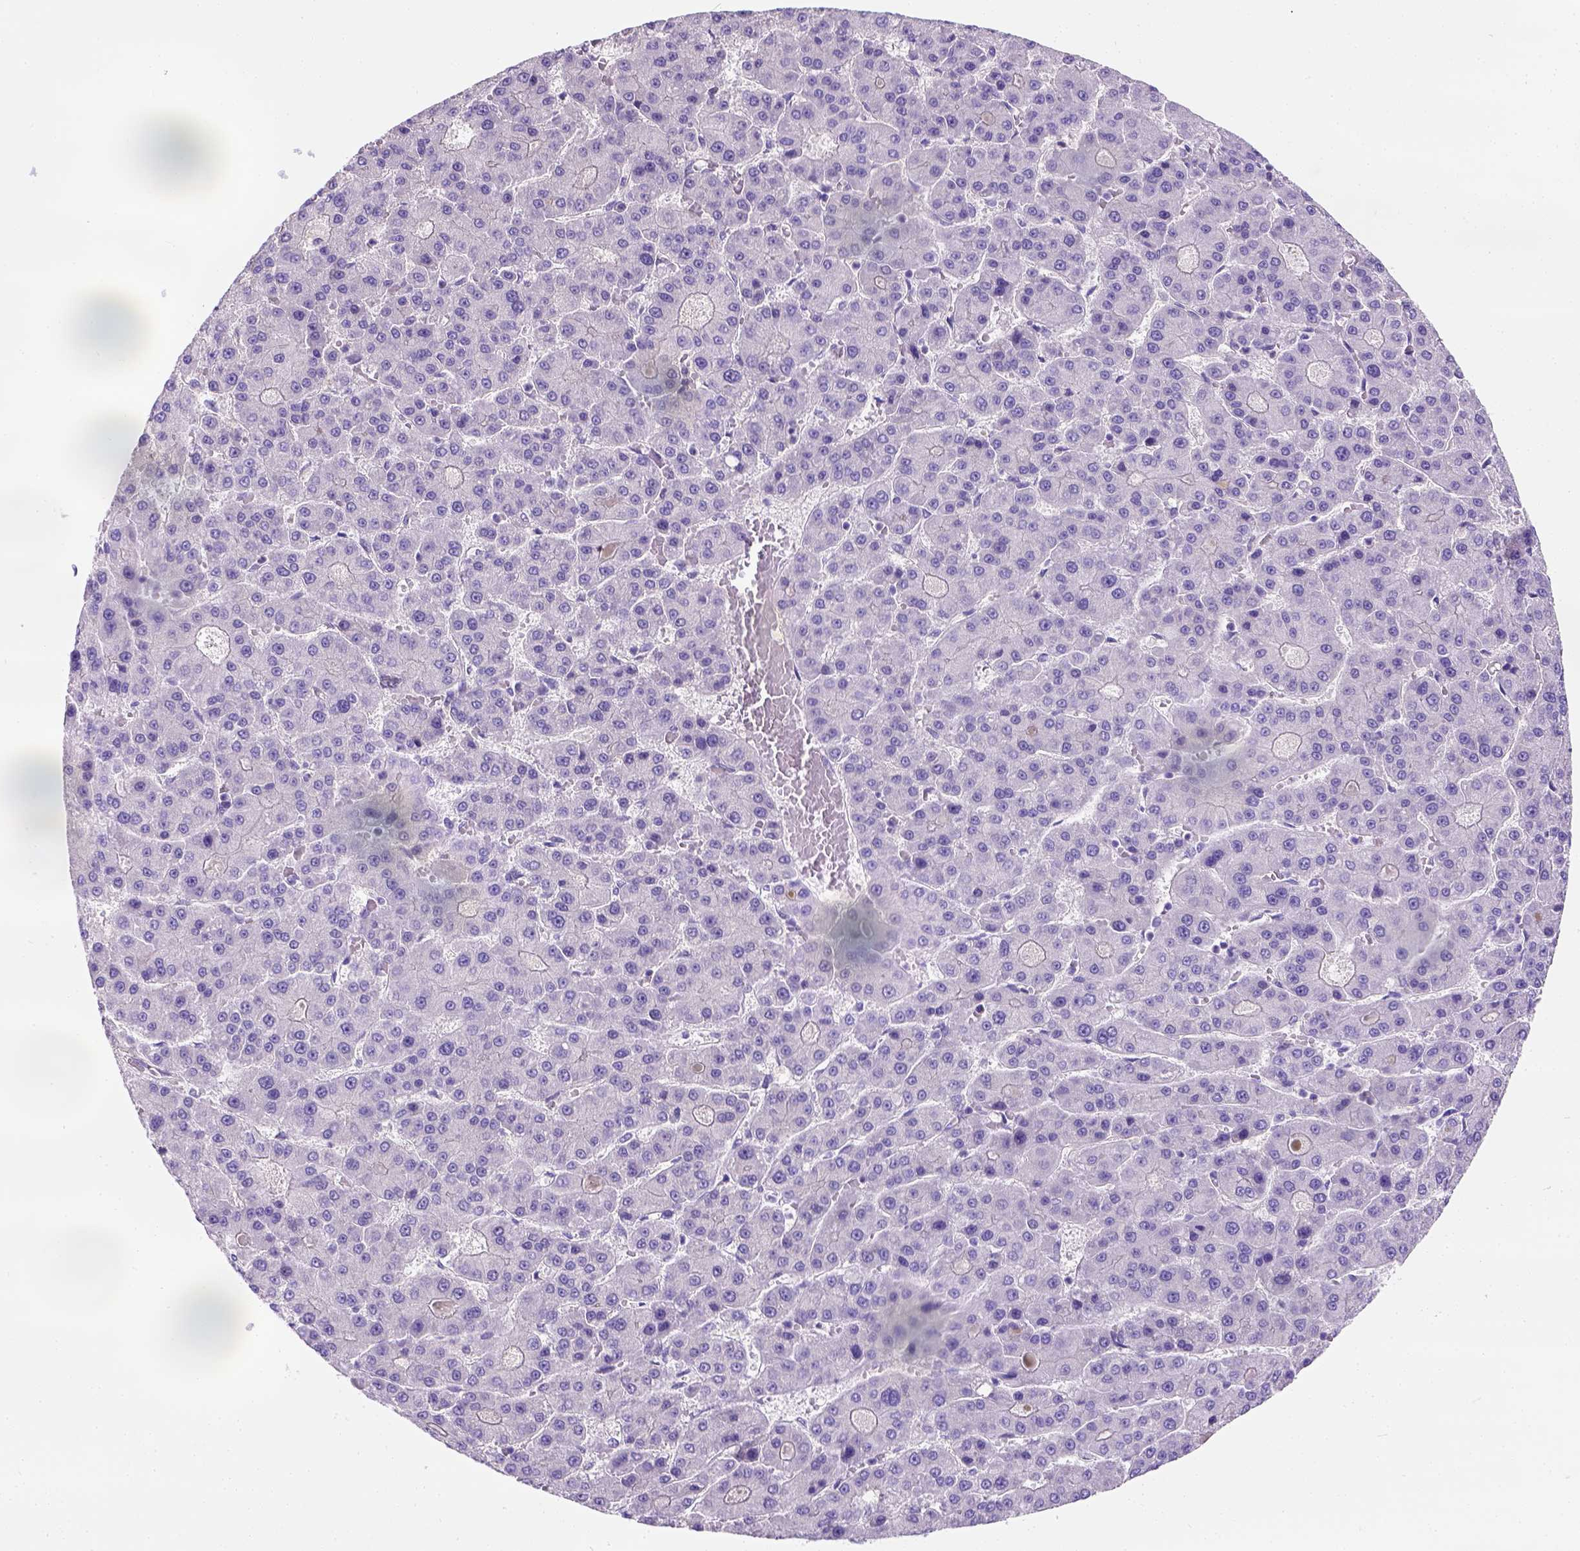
{"staining": {"intensity": "negative", "quantity": "none", "location": "none"}, "tissue": "liver cancer", "cell_type": "Tumor cells", "image_type": "cancer", "snomed": [{"axis": "morphology", "description": "Carcinoma, Hepatocellular, NOS"}, {"axis": "topography", "description": "Liver"}], "caption": "Immunohistochemical staining of human liver hepatocellular carcinoma displays no significant staining in tumor cells.", "gene": "PHF7", "patient": {"sex": "male", "age": 70}}